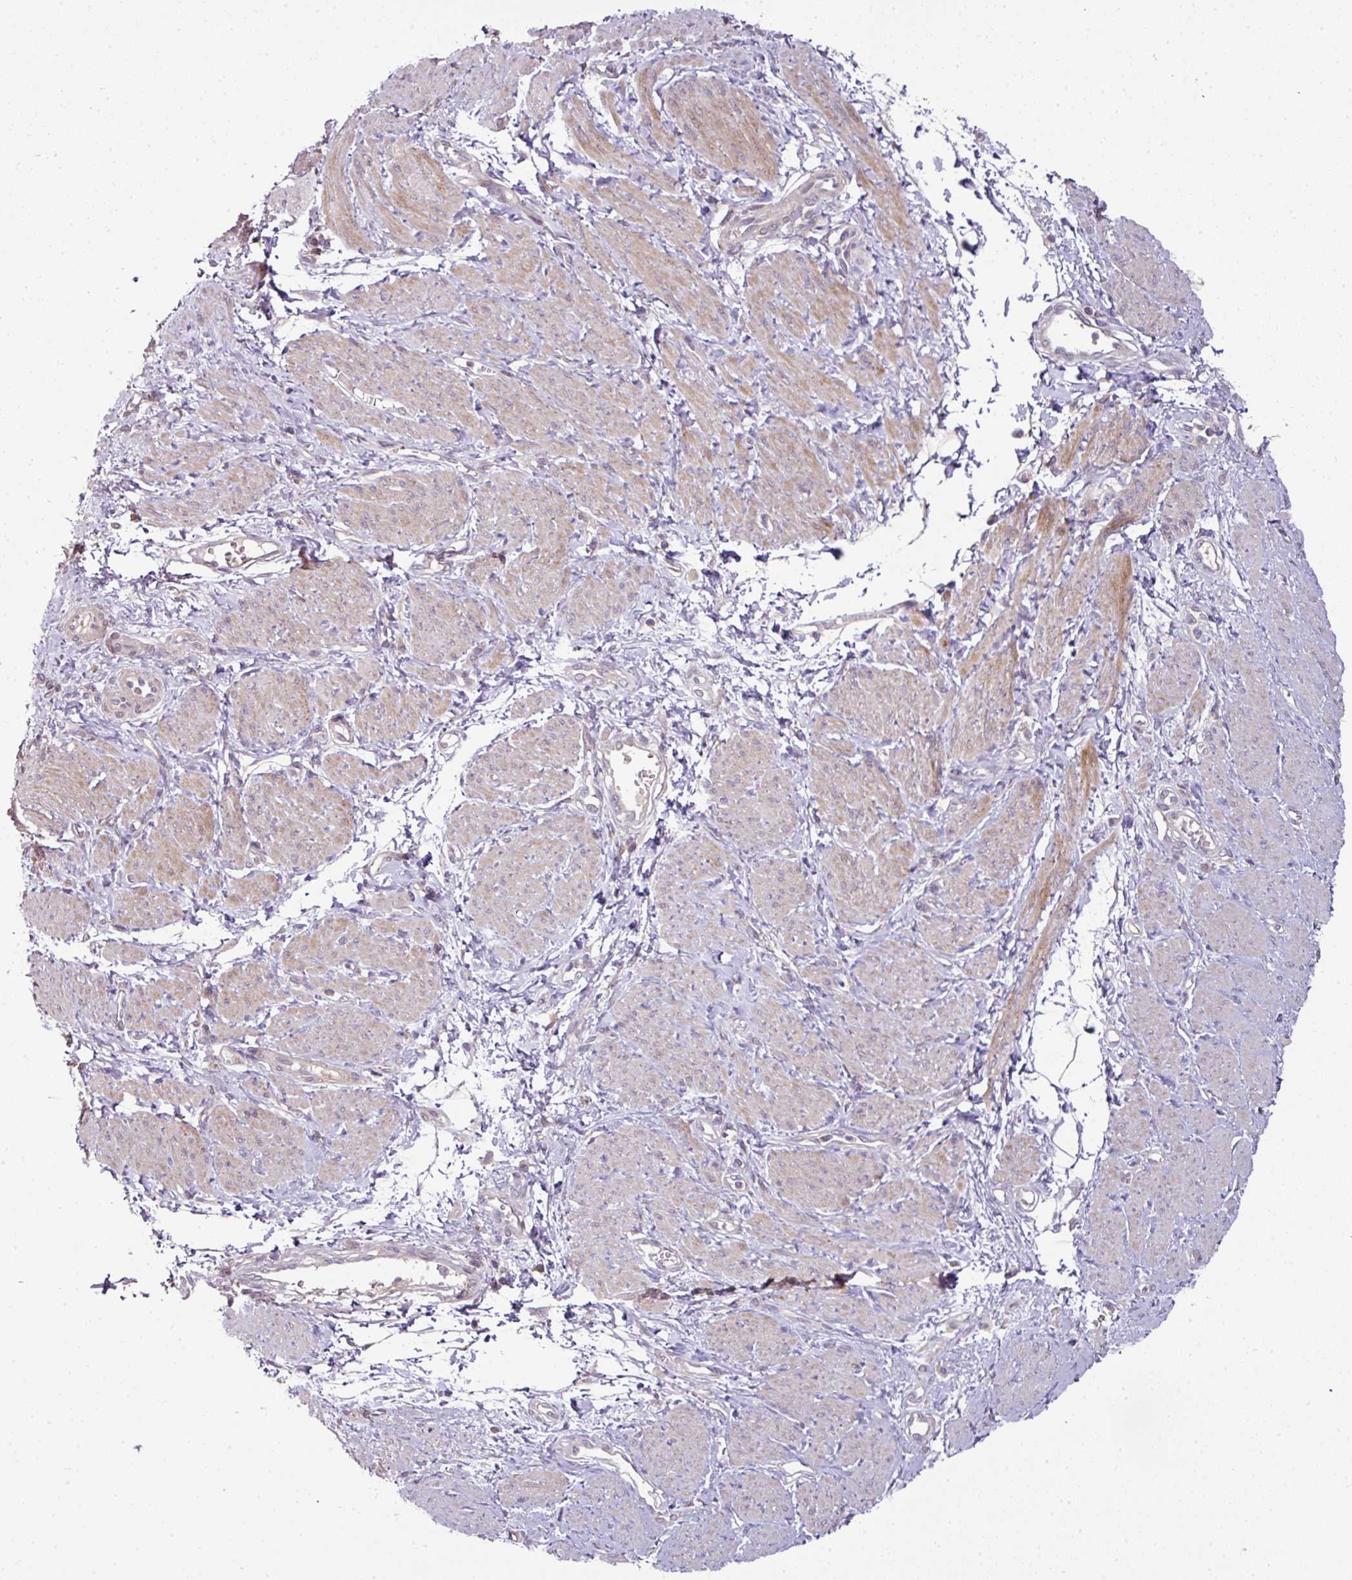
{"staining": {"intensity": "moderate", "quantity": "<25%", "location": "cytoplasmic/membranous"}, "tissue": "smooth muscle", "cell_type": "Smooth muscle cells", "image_type": "normal", "snomed": [{"axis": "morphology", "description": "Normal tissue, NOS"}, {"axis": "topography", "description": "Smooth muscle"}, {"axis": "topography", "description": "Uterus"}], "caption": "Smooth muscle cells exhibit low levels of moderate cytoplasmic/membranous expression in approximately <25% of cells in benign human smooth muscle.", "gene": "SPCS3", "patient": {"sex": "female", "age": 39}}